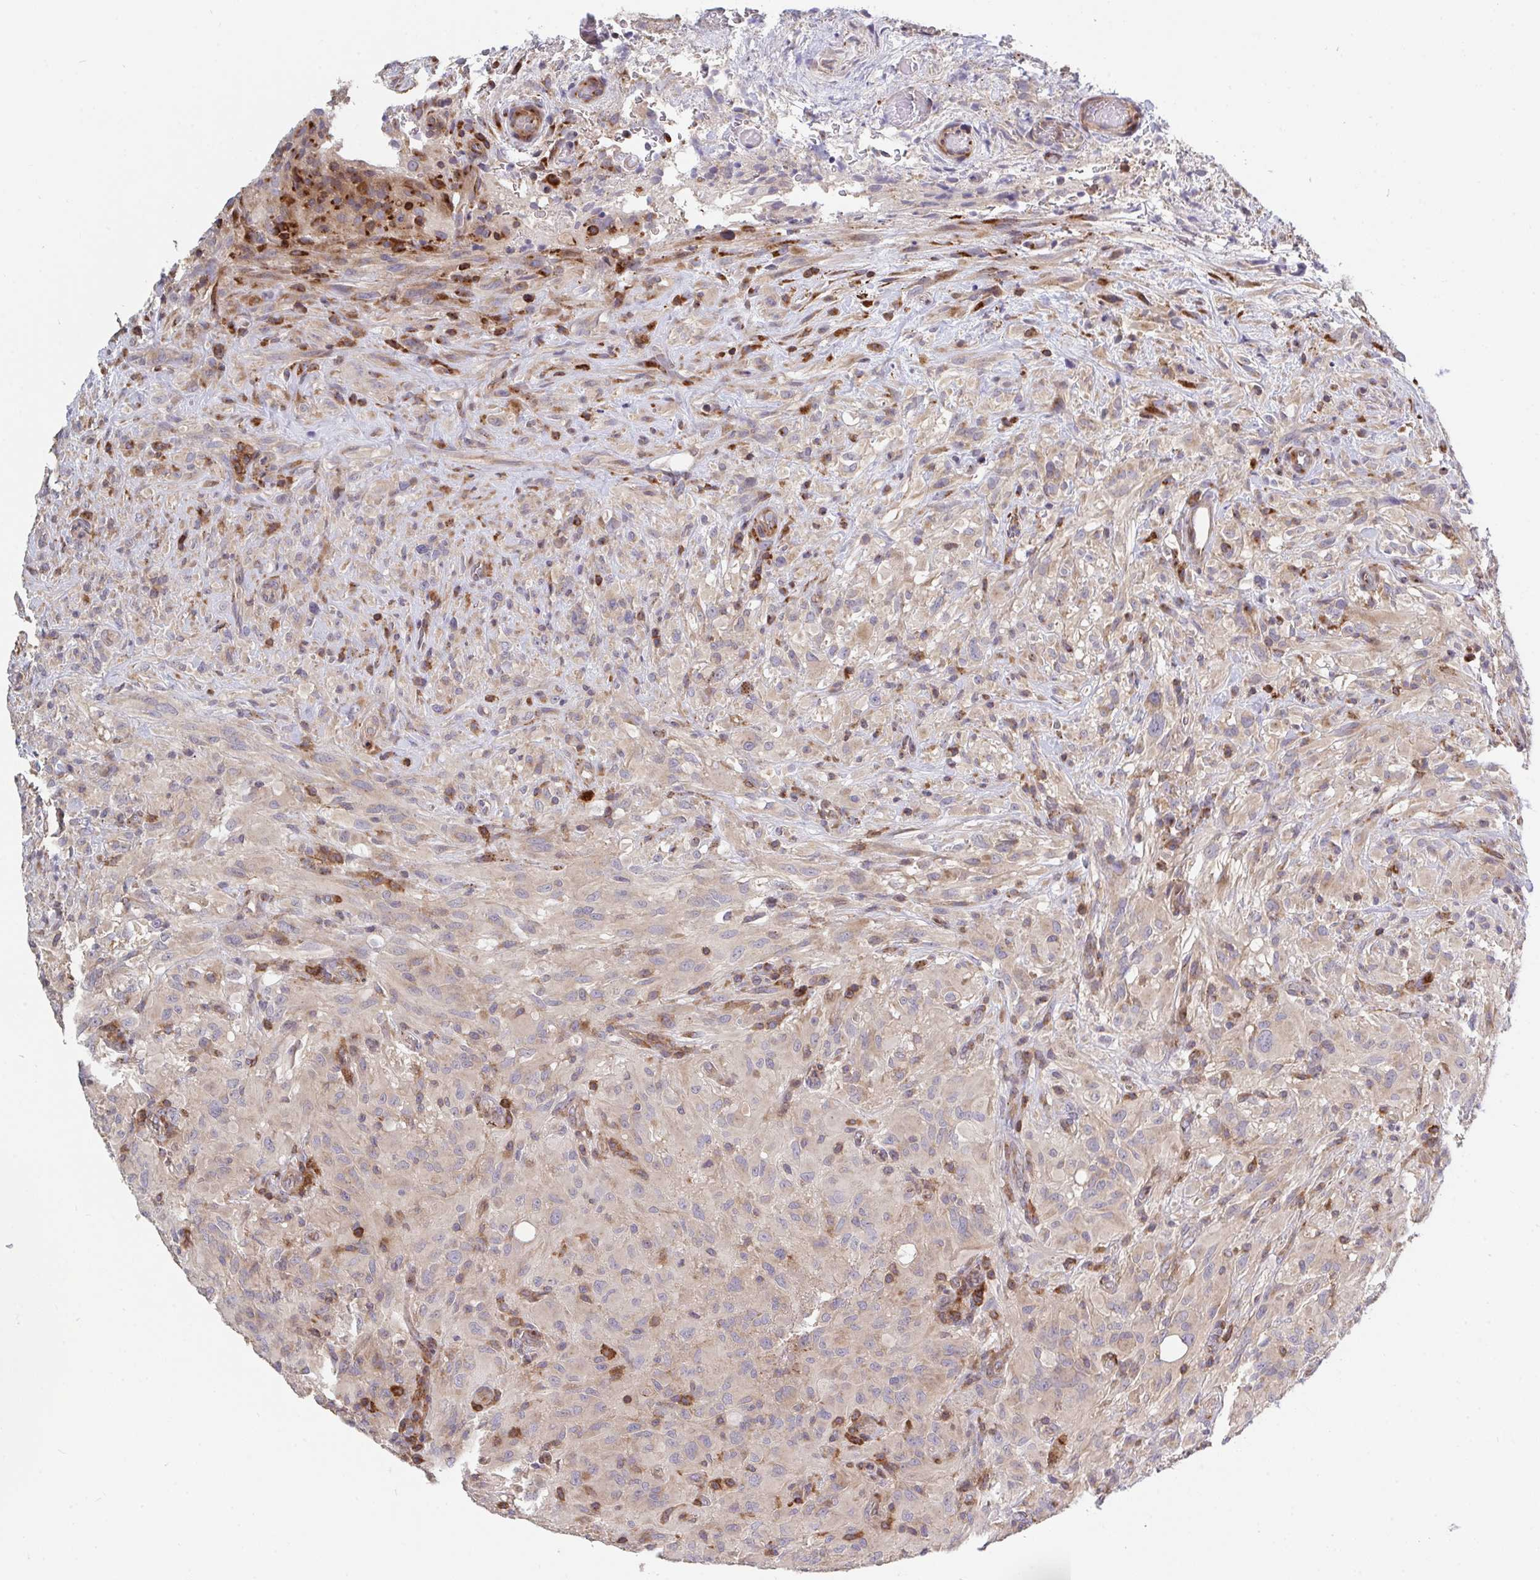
{"staining": {"intensity": "weak", "quantity": "<25%", "location": "cytoplasmic/membranous"}, "tissue": "glioma", "cell_type": "Tumor cells", "image_type": "cancer", "snomed": [{"axis": "morphology", "description": "Glioma, malignant, High grade"}, {"axis": "topography", "description": "Brain"}], "caption": "This is a image of immunohistochemistry staining of high-grade glioma (malignant), which shows no staining in tumor cells.", "gene": "FRMD3", "patient": {"sex": "male", "age": 71}}